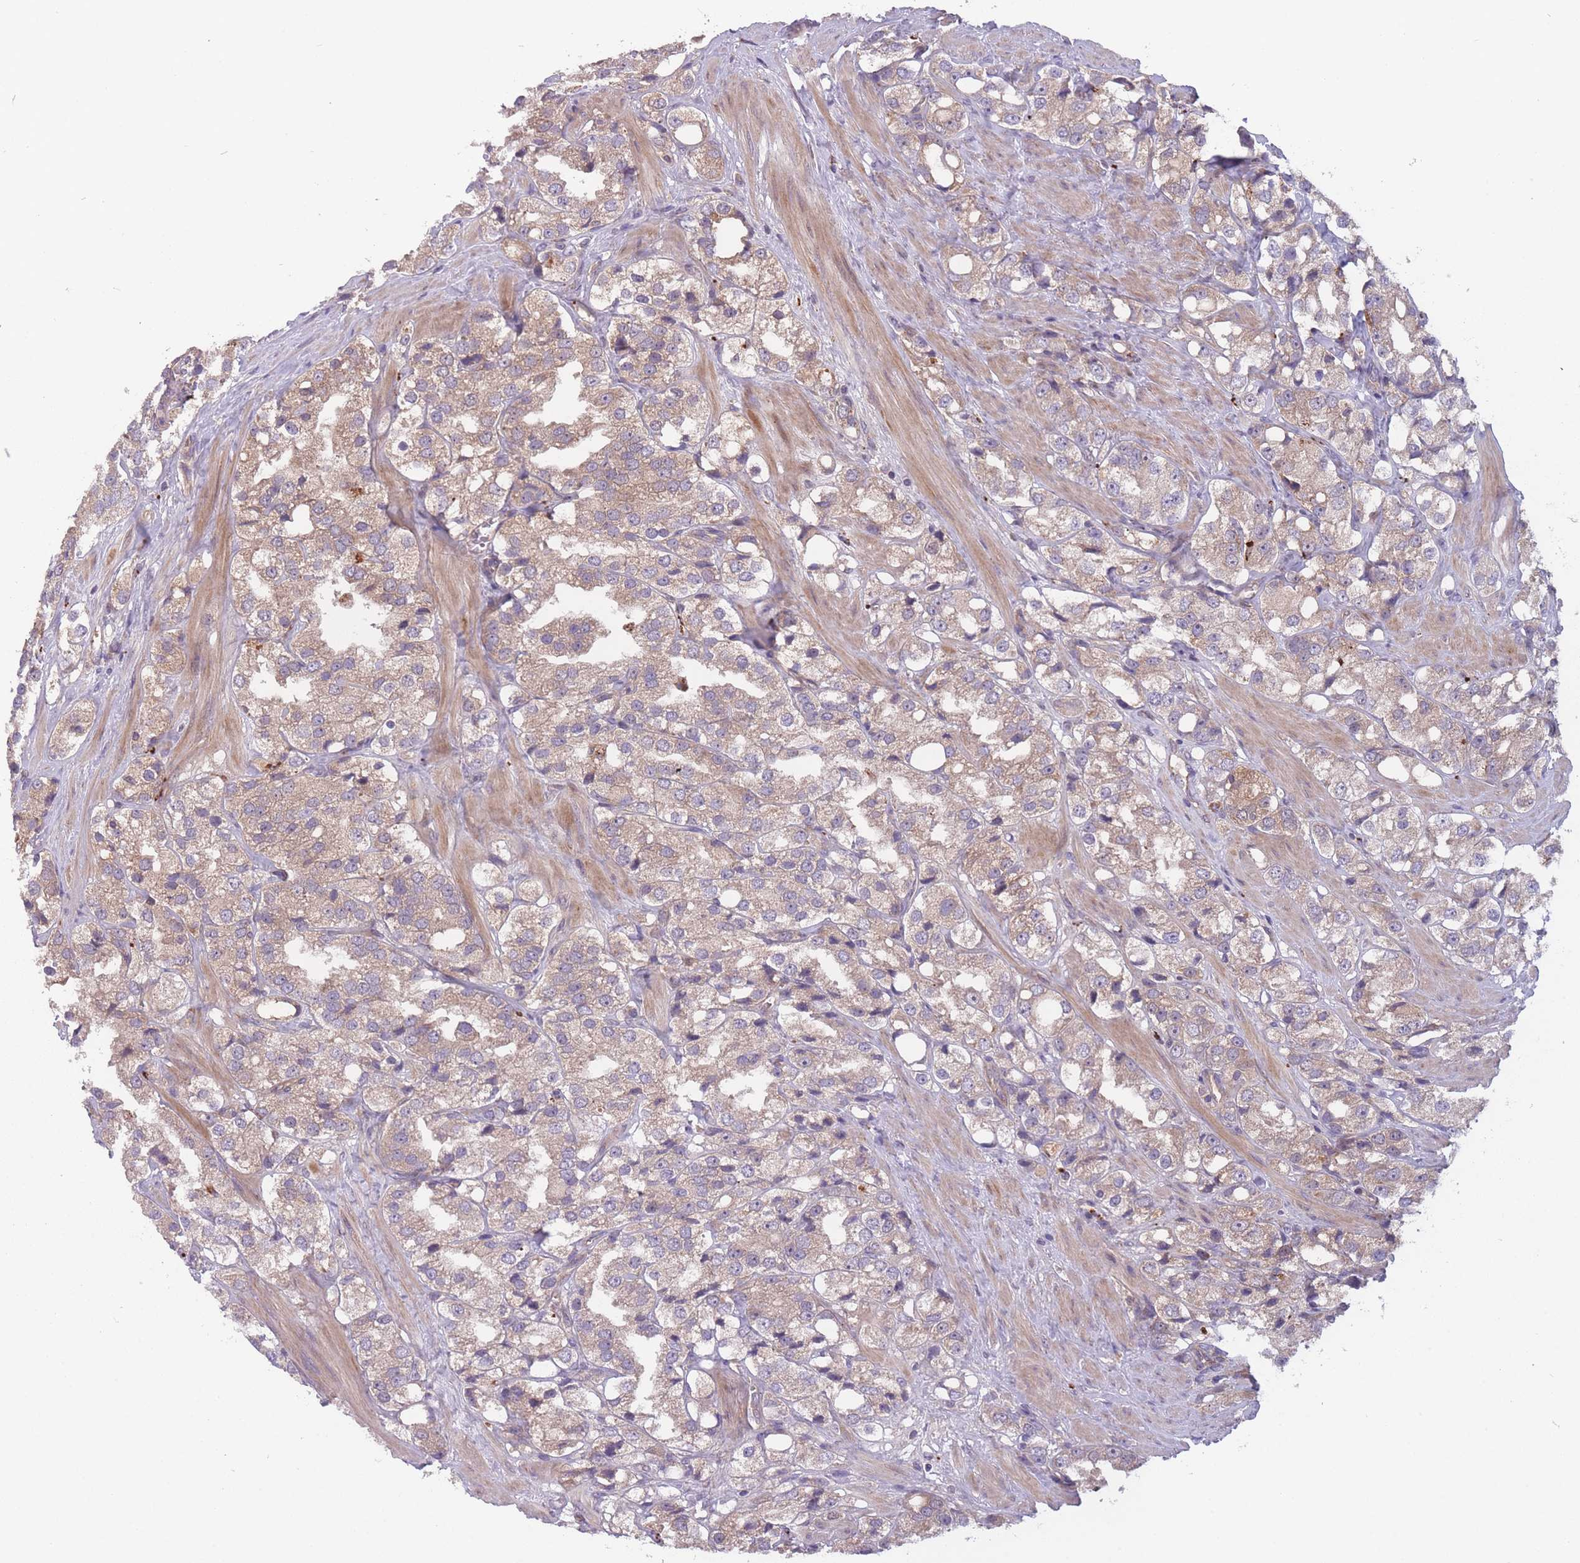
{"staining": {"intensity": "moderate", "quantity": ">75%", "location": "cytoplasmic/membranous"}, "tissue": "prostate cancer", "cell_type": "Tumor cells", "image_type": "cancer", "snomed": [{"axis": "morphology", "description": "Adenocarcinoma, NOS"}, {"axis": "topography", "description": "Prostate"}], "caption": "A micrograph of prostate cancer stained for a protein displays moderate cytoplasmic/membranous brown staining in tumor cells.", "gene": "ITPKC", "patient": {"sex": "male", "age": 79}}